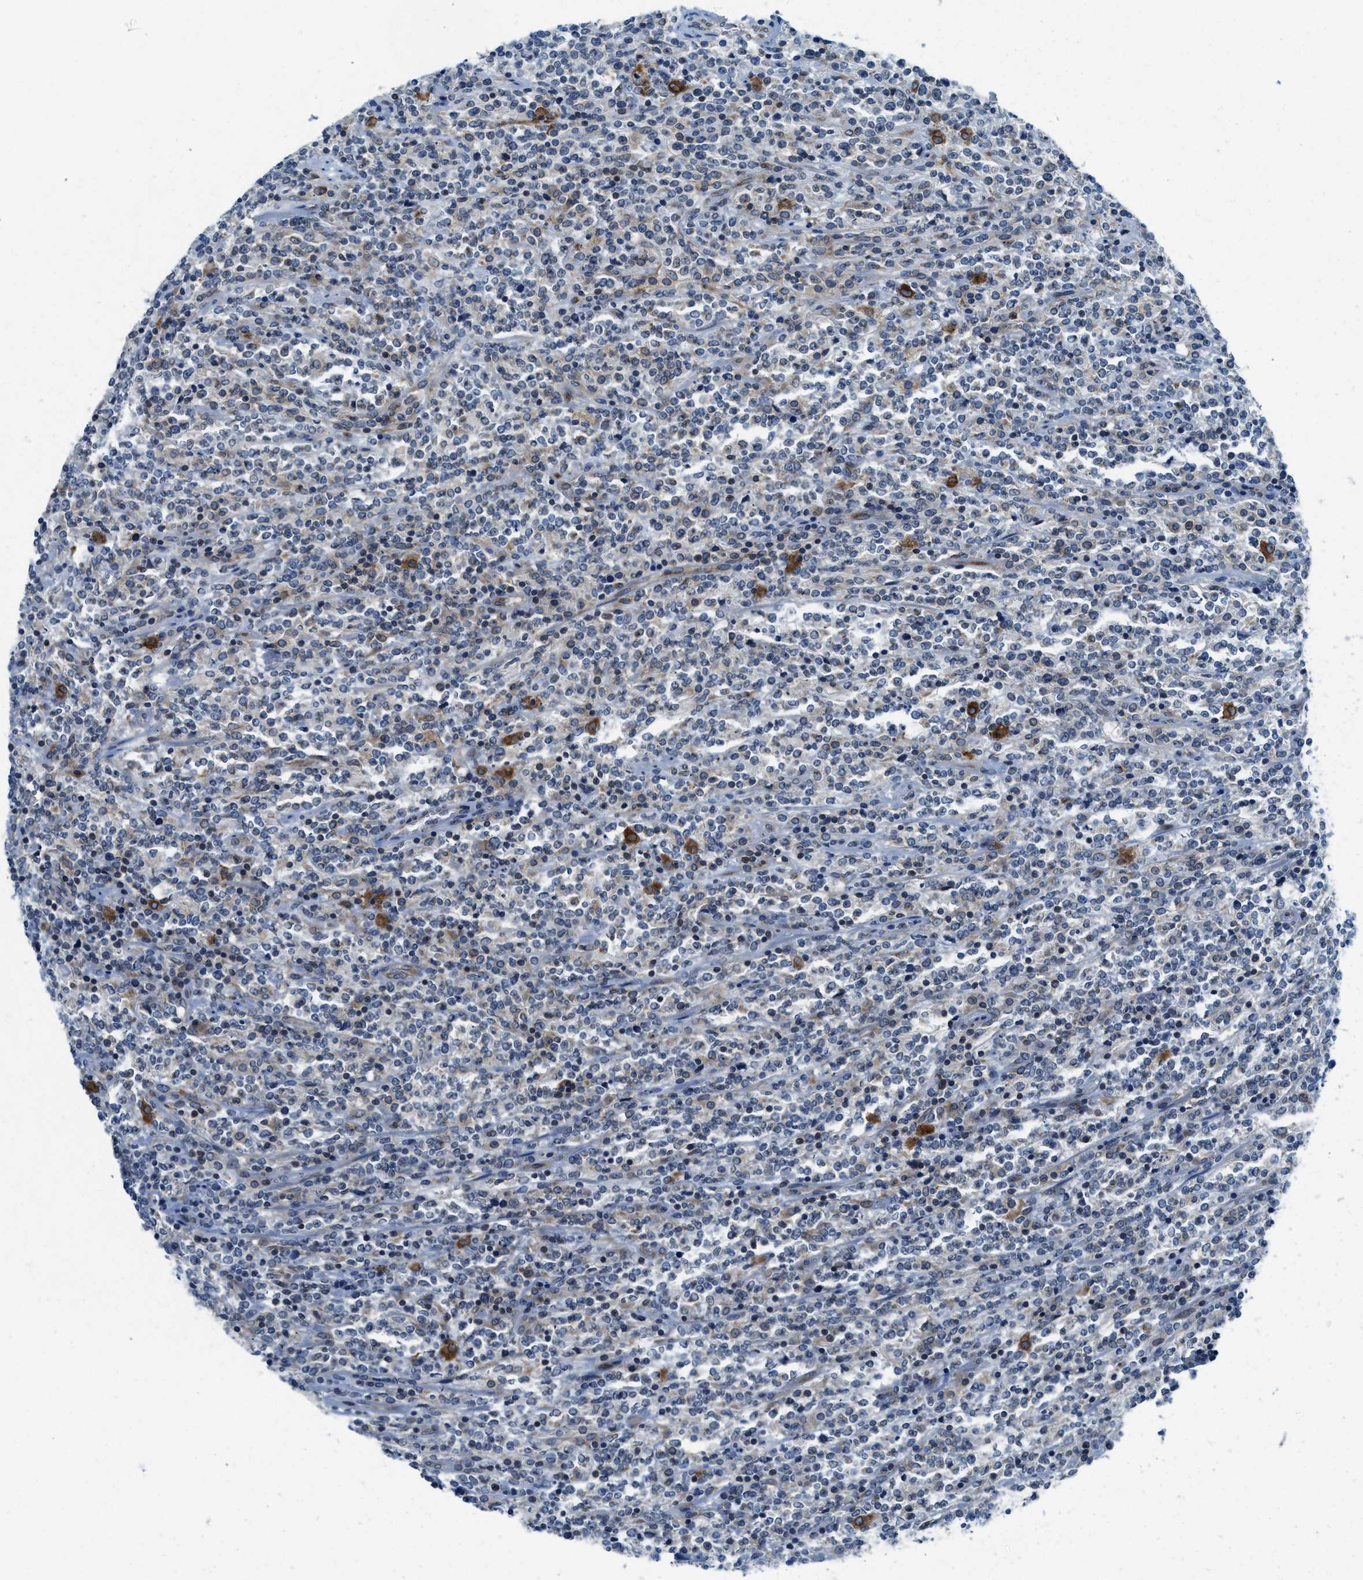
{"staining": {"intensity": "negative", "quantity": "none", "location": "none"}, "tissue": "lymphoma", "cell_type": "Tumor cells", "image_type": "cancer", "snomed": [{"axis": "morphology", "description": "Malignant lymphoma, non-Hodgkin's type, High grade"}, {"axis": "topography", "description": "Soft tissue"}], "caption": "Photomicrograph shows no significant protein staining in tumor cells of lymphoma.", "gene": "BCAP31", "patient": {"sex": "male", "age": 18}}